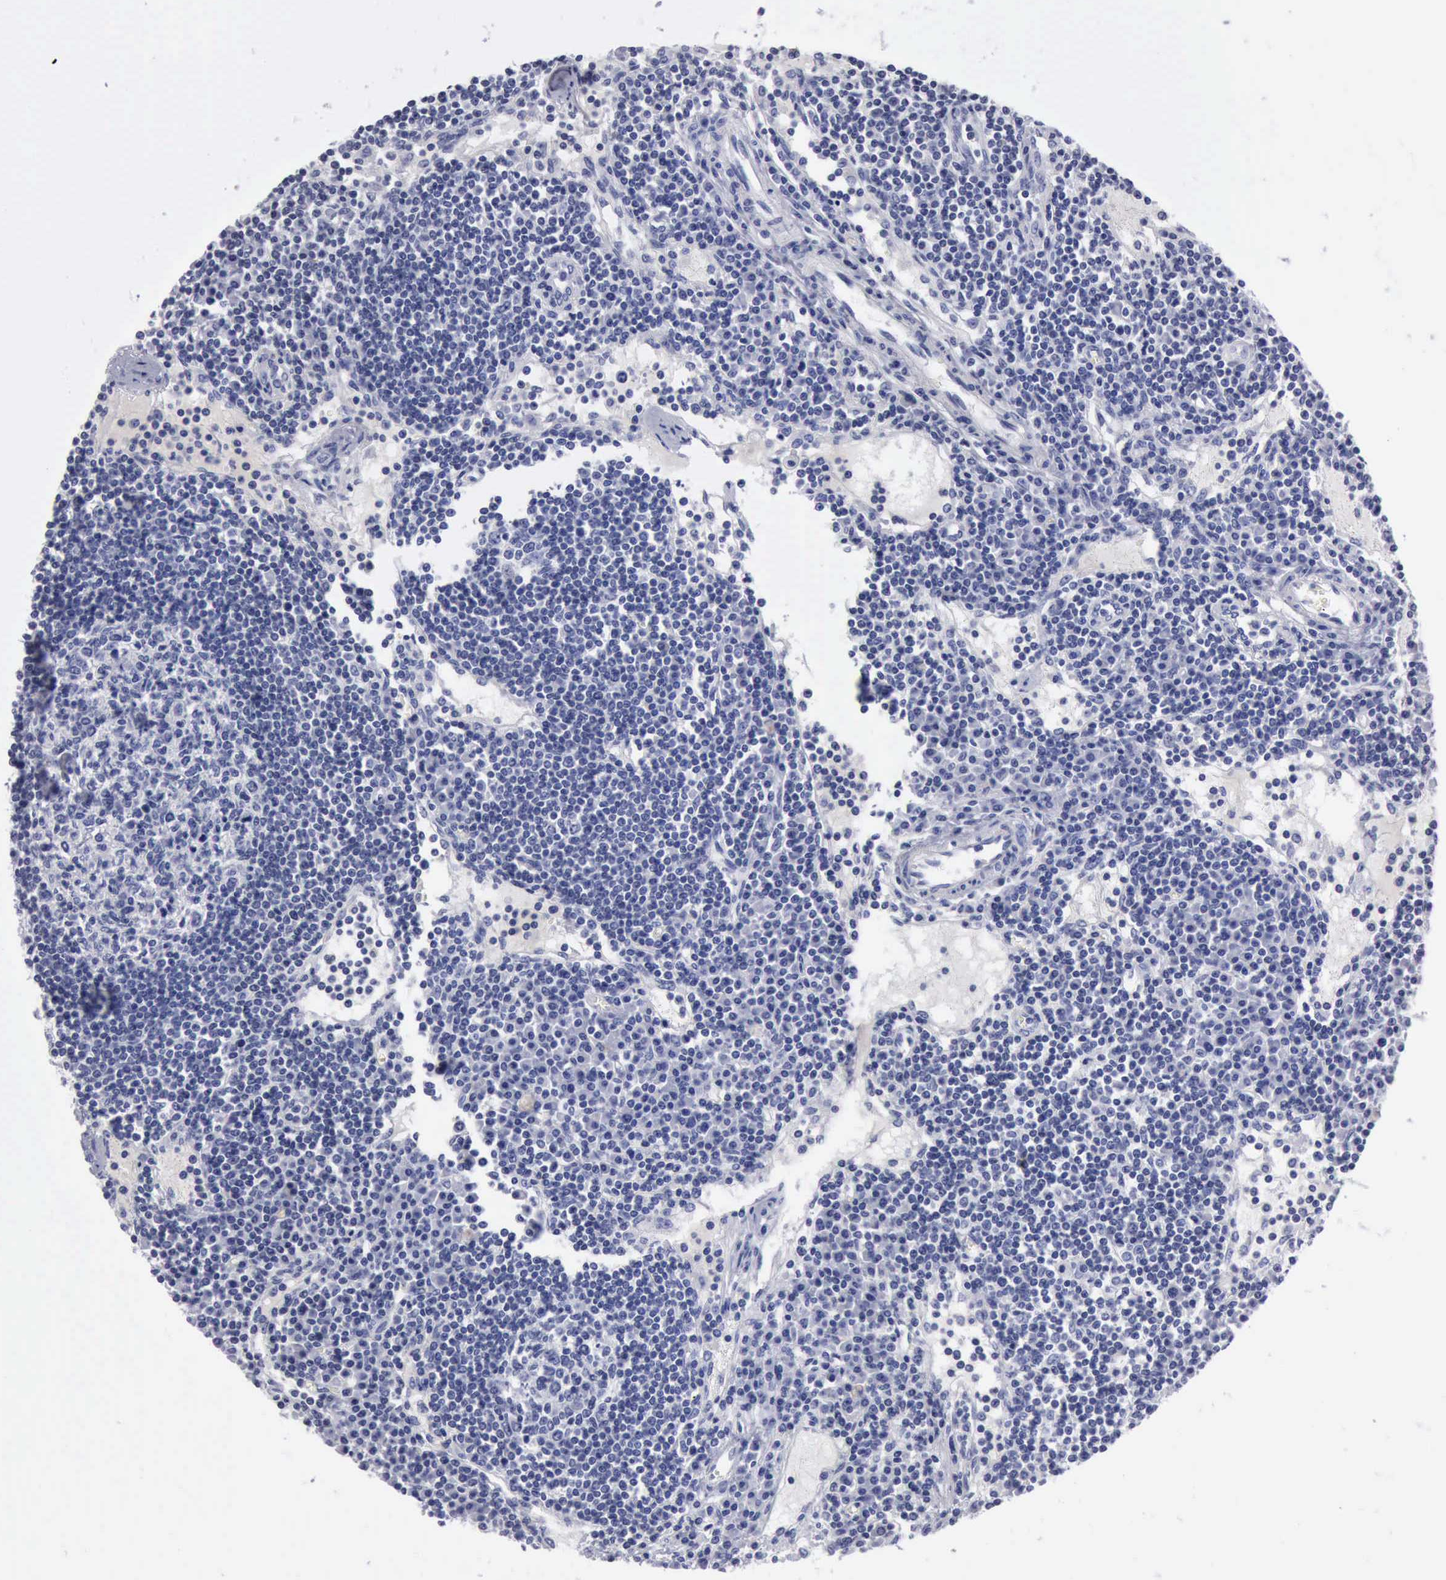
{"staining": {"intensity": "negative", "quantity": "none", "location": "none"}, "tissue": "lymph node", "cell_type": "Germinal center cells", "image_type": "normal", "snomed": [{"axis": "morphology", "description": "Normal tissue, NOS"}, {"axis": "topography", "description": "Lymph node"}], "caption": "Protein analysis of normal lymph node exhibits no significant staining in germinal center cells. (DAB (3,3'-diaminobenzidine) IHC, high magnification).", "gene": "CYP19A1", "patient": {"sex": "female", "age": 62}}